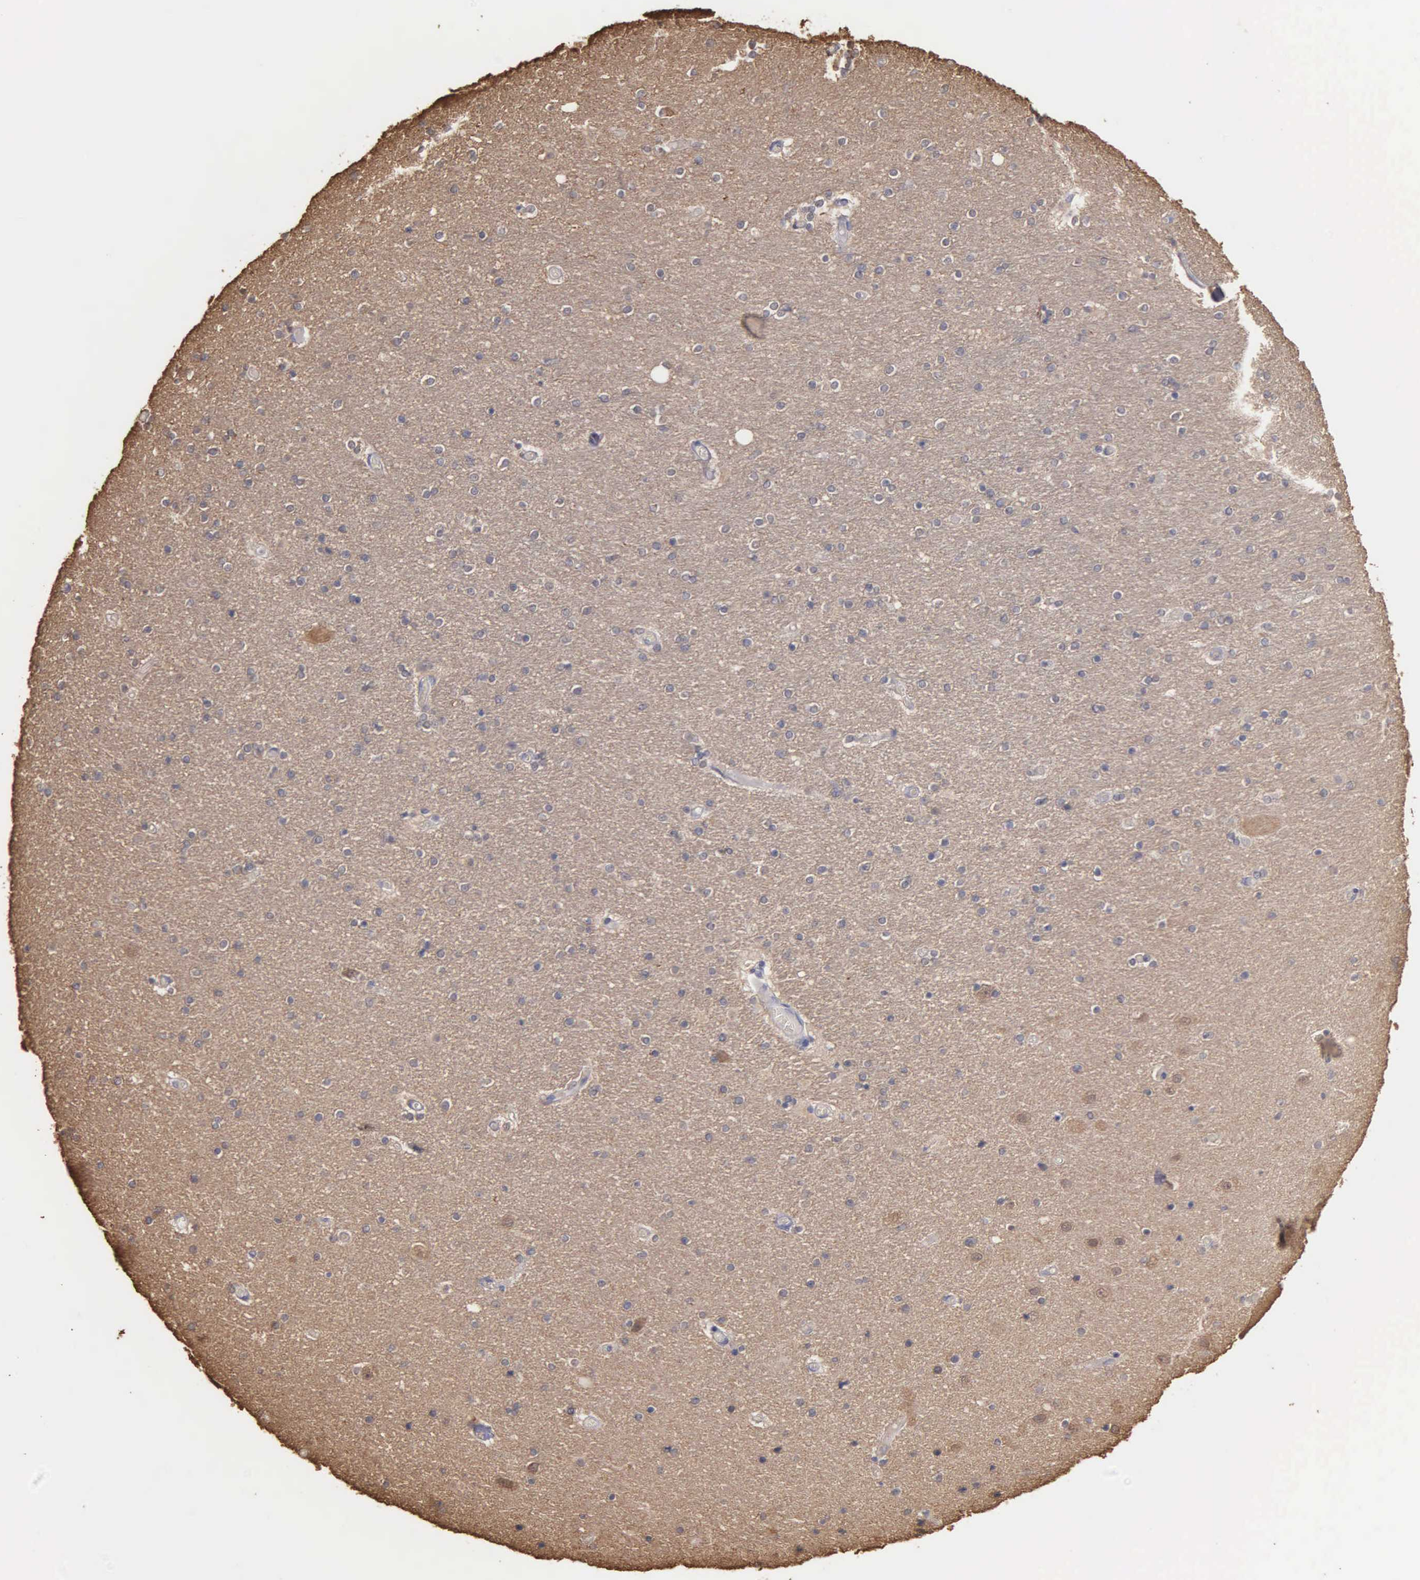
{"staining": {"intensity": "negative", "quantity": "none", "location": "none"}, "tissue": "hippocampus", "cell_type": "Glial cells", "image_type": "normal", "snomed": [{"axis": "morphology", "description": "Normal tissue, NOS"}, {"axis": "topography", "description": "Hippocampus"}], "caption": "A high-resolution image shows immunohistochemistry (IHC) staining of benign hippocampus, which demonstrates no significant positivity in glial cells.", "gene": "ENO3", "patient": {"sex": "female", "age": 54}}